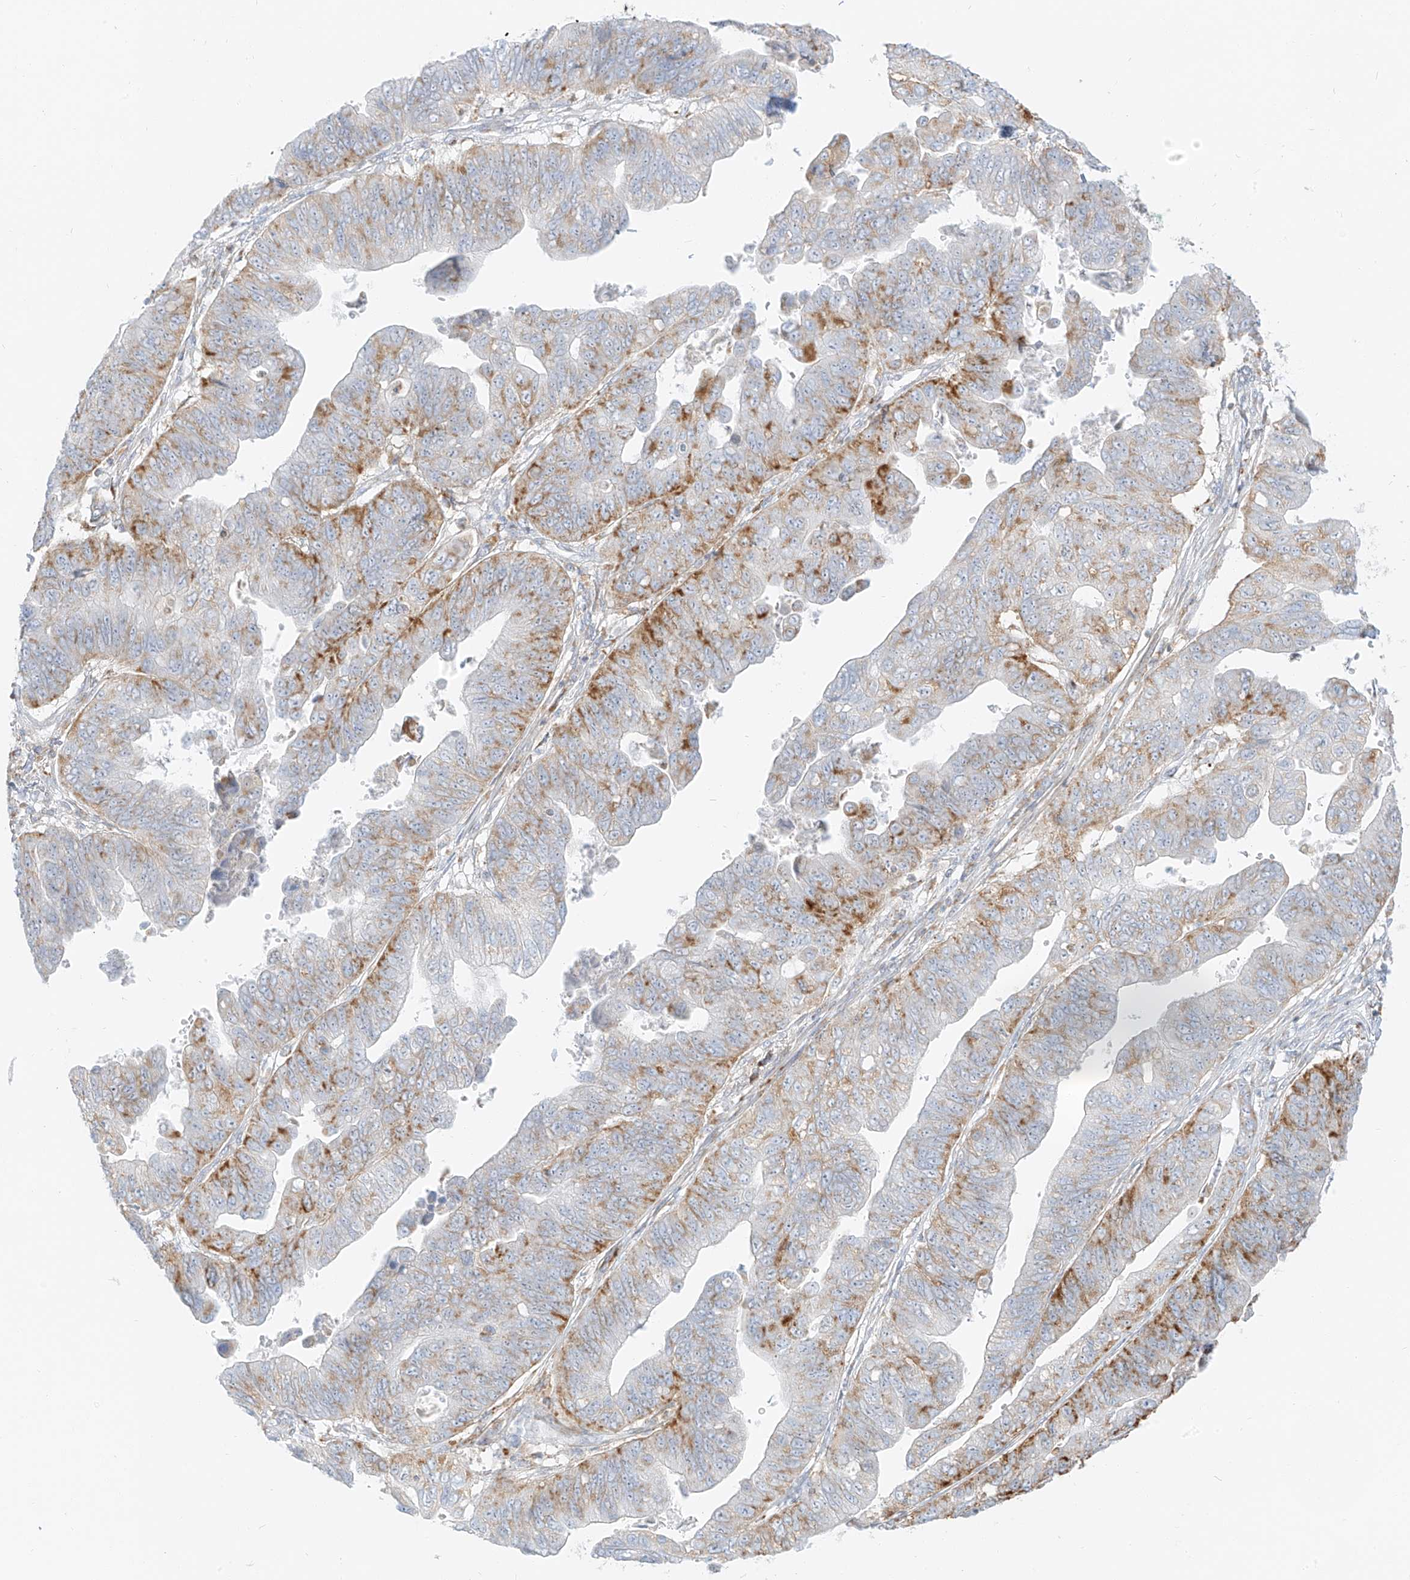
{"staining": {"intensity": "moderate", "quantity": "25%-75%", "location": "cytoplasmic/membranous"}, "tissue": "stomach cancer", "cell_type": "Tumor cells", "image_type": "cancer", "snomed": [{"axis": "morphology", "description": "Adenocarcinoma, NOS"}, {"axis": "topography", "description": "Stomach"}], "caption": "The micrograph shows immunohistochemical staining of stomach cancer. There is moderate cytoplasmic/membranous staining is appreciated in approximately 25%-75% of tumor cells.", "gene": "SLC35F6", "patient": {"sex": "male", "age": 59}}